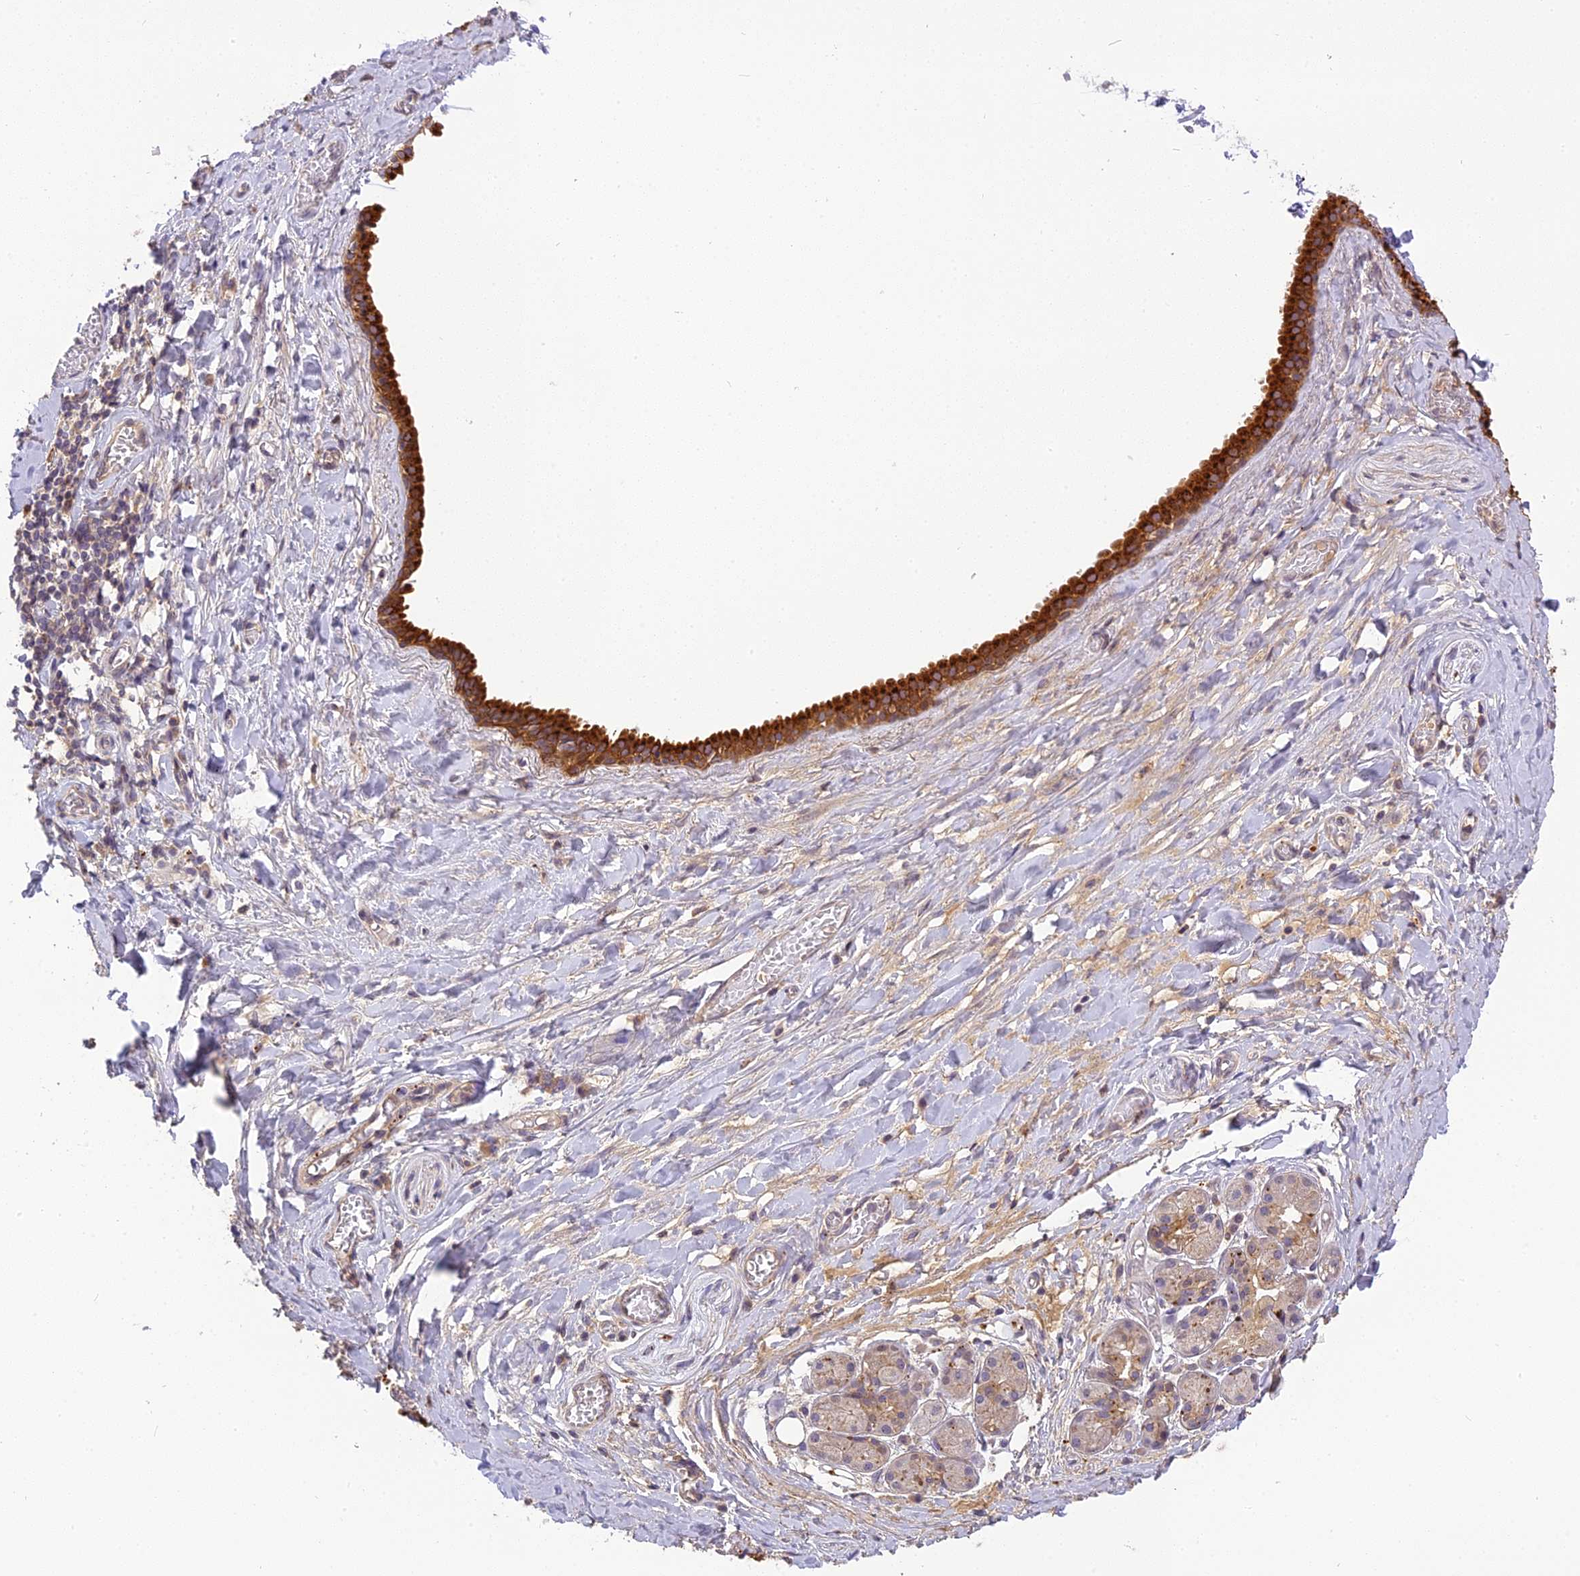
{"staining": {"intensity": "negative", "quantity": "none", "location": "none"}, "tissue": "adipose tissue", "cell_type": "Adipocytes", "image_type": "normal", "snomed": [{"axis": "morphology", "description": "Normal tissue, NOS"}, {"axis": "topography", "description": "Salivary gland"}, {"axis": "topography", "description": "Peripheral nerve tissue"}], "caption": "This histopathology image is of unremarkable adipose tissue stained with immunohistochemistry (IHC) to label a protein in brown with the nuclei are counter-stained blue. There is no positivity in adipocytes.", "gene": "FNIP2", "patient": {"sex": "male", "age": 62}}